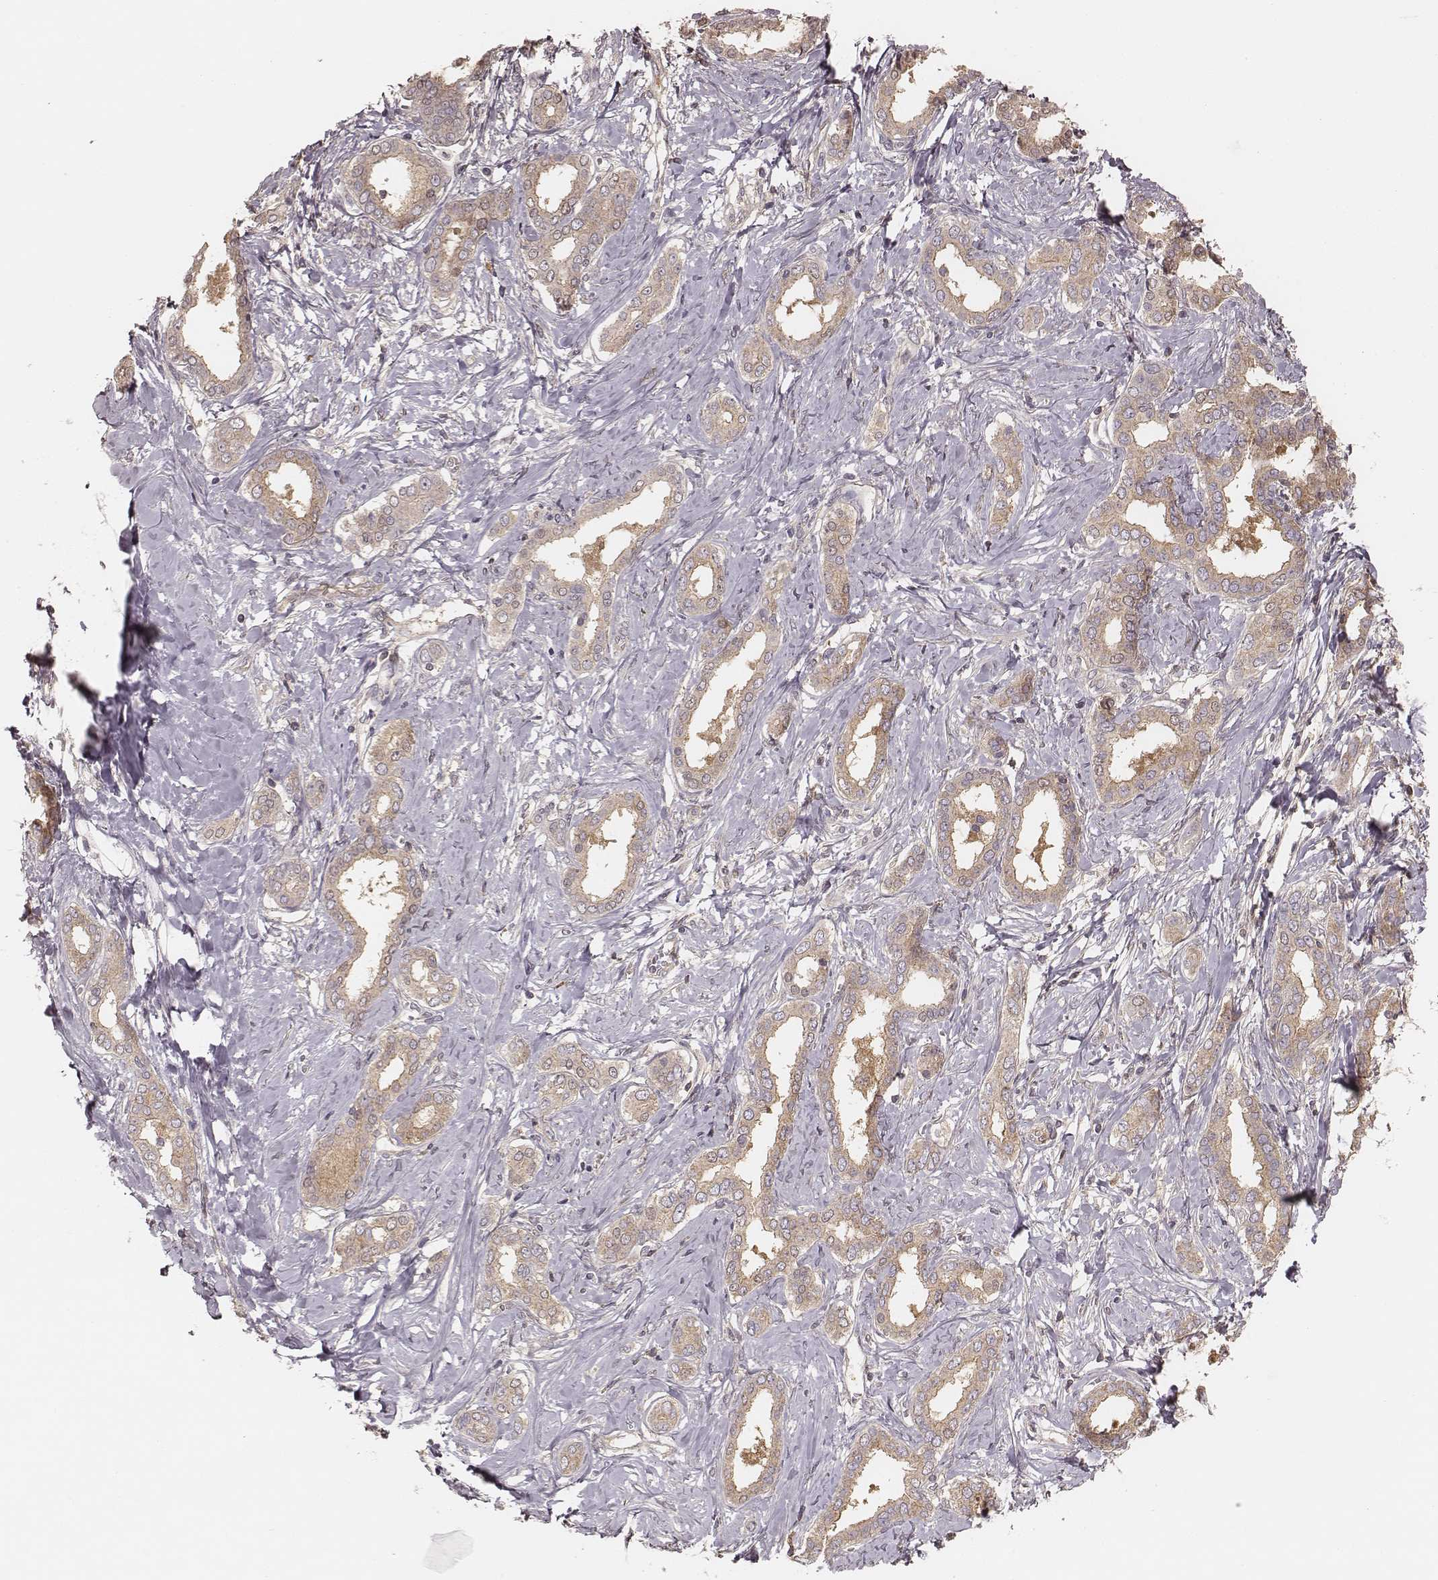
{"staining": {"intensity": "weak", "quantity": ">75%", "location": "cytoplasmic/membranous"}, "tissue": "liver cancer", "cell_type": "Tumor cells", "image_type": "cancer", "snomed": [{"axis": "morphology", "description": "Cholangiocarcinoma"}, {"axis": "topography", "description": "Liver"}], "caption": "Immunohistochemical staining of liver cancer exhibits low levels of weak cytoplasmic/membranous protein staining in approximately >75% of tumor cells.", "gene": "CARS1", "patient": {"sex": "female", "age": 47}}